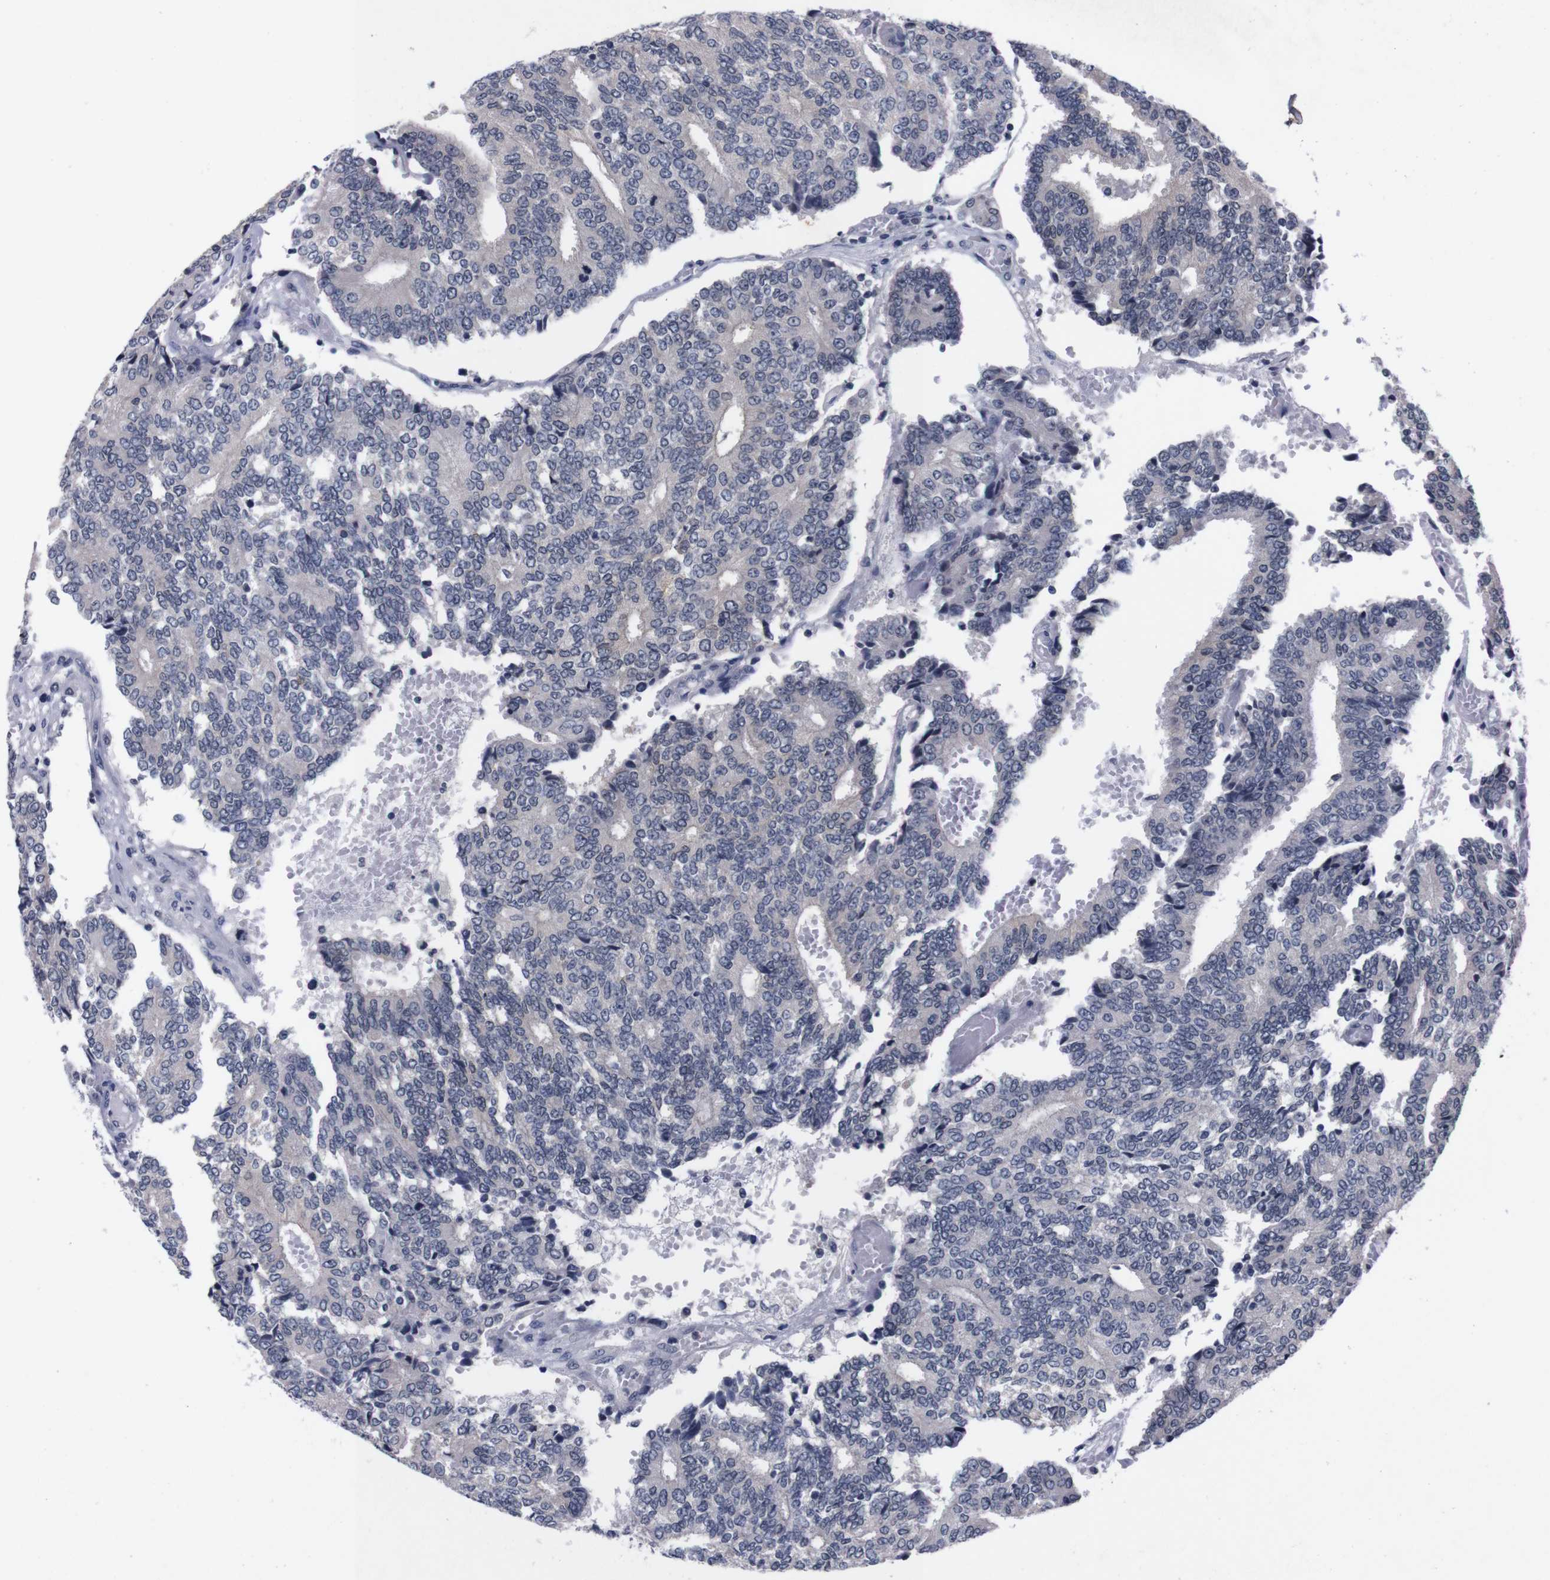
{"staining": {"intensity": "negative", "quantity": "none", "location": "none"}, "tissue": "prostate cancer", "cell_type": "Tumor cells", "image_type": "cancer", "snomed": [{"axis": "morphology", "description": "Adenocarcinoma, High grade"}, {"axis": "topography", "description": "Prostate"}], "caption": "Immunohistochemistry (IHC) of human prostate adenocarcinoma (high-grade) reveals no positivity in tumor cells.", "gene": "TNFRSF21", "patient": {"sex": "male", "age": 55}}